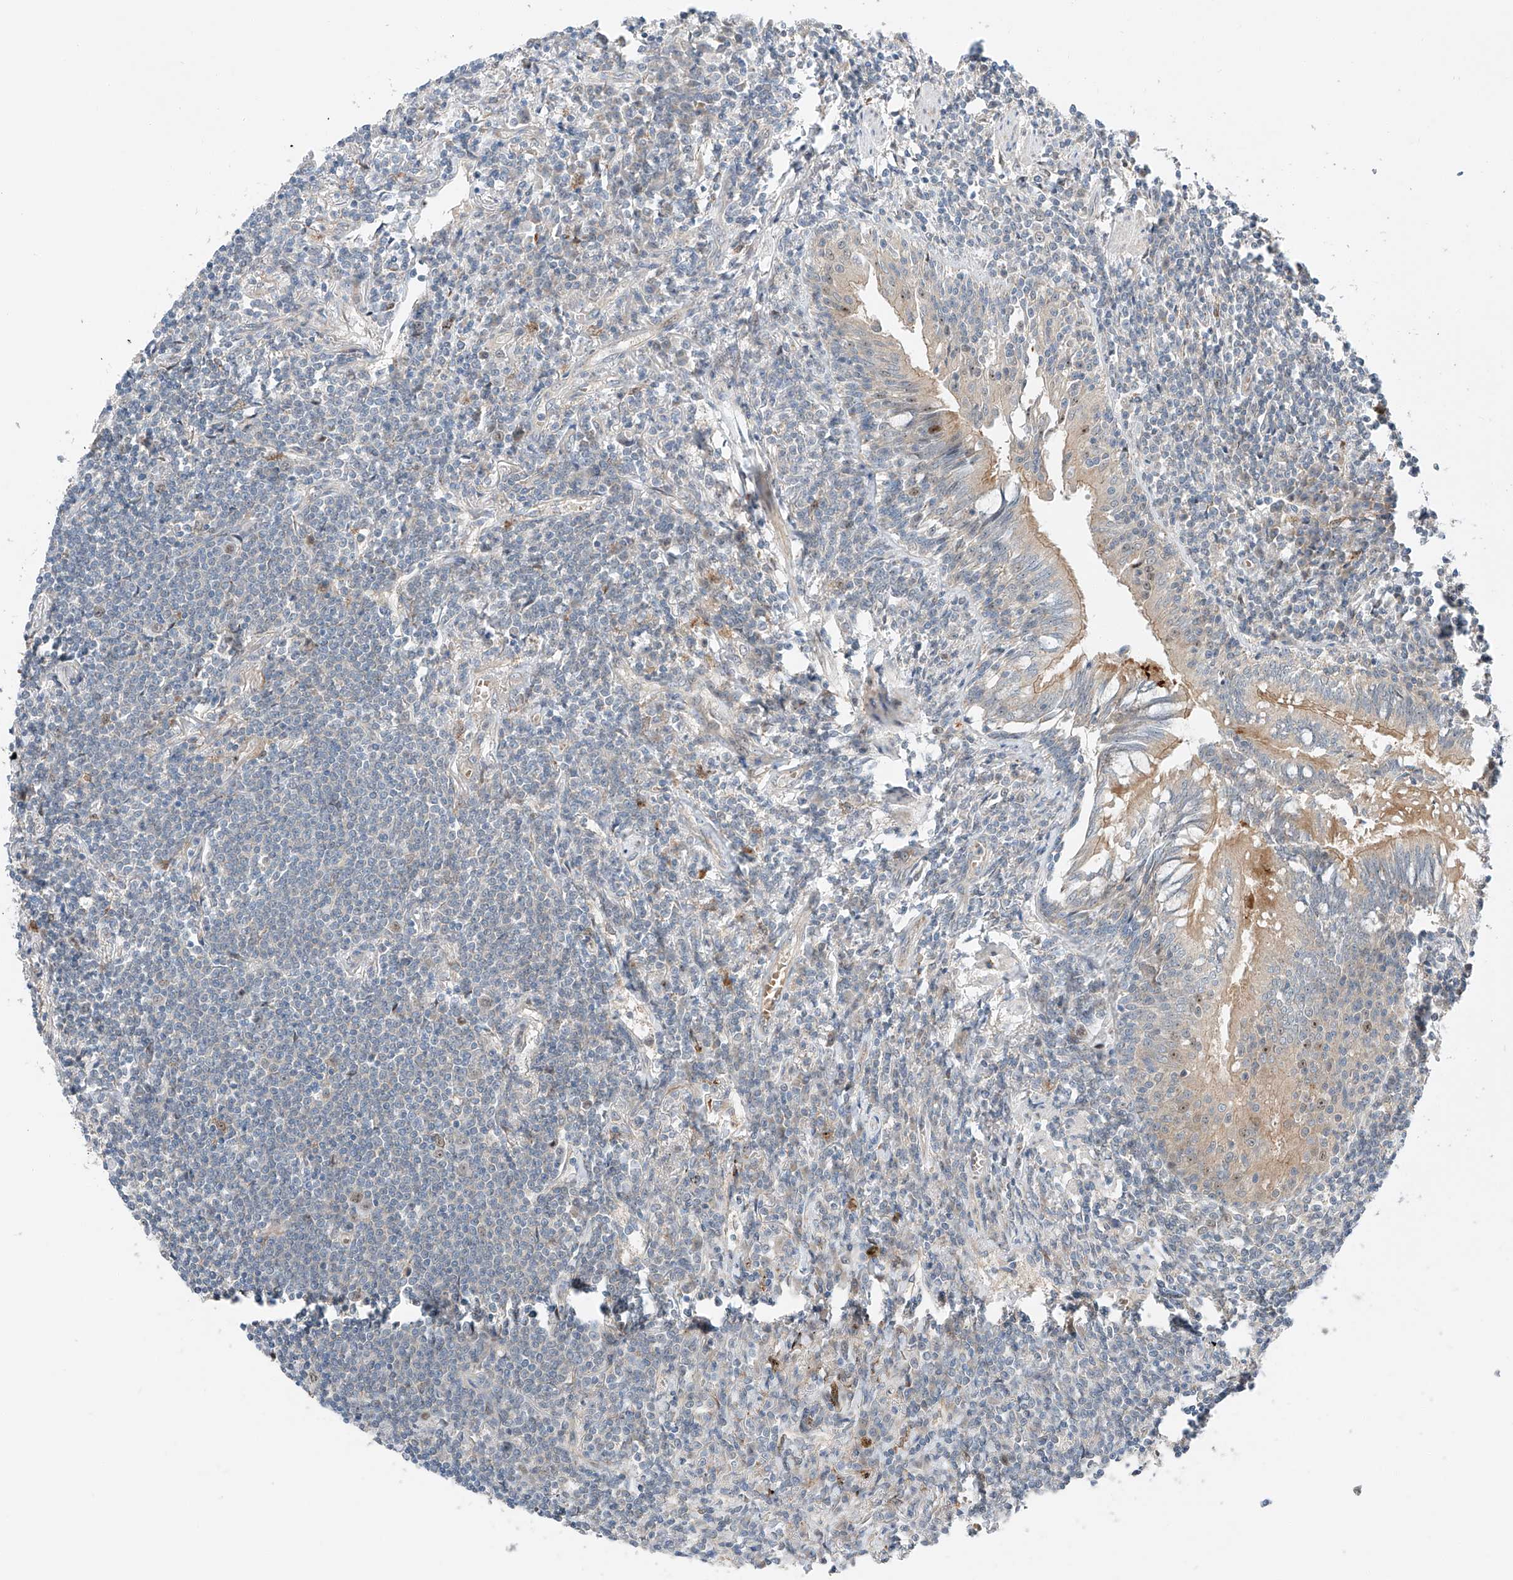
{"staining": {"intensity": "negative", "quantity": "none", "location": "none"}, "tissue": "lymphoma", "cell_type": "Tumor cells", "image_type": "cancer", "snomed": [{"axis": "morphology", "description": "Malignant lymphoma, non-Hodgkin's type, Low grade"}, {"axis": "topography", "description": "Lung"}], "caption": "The IHC micrograph has no significant expression in tumor cells of lymphoma tissue.", "gene": "CLDND1", "patient": {"sex": "female", "age": 71}}